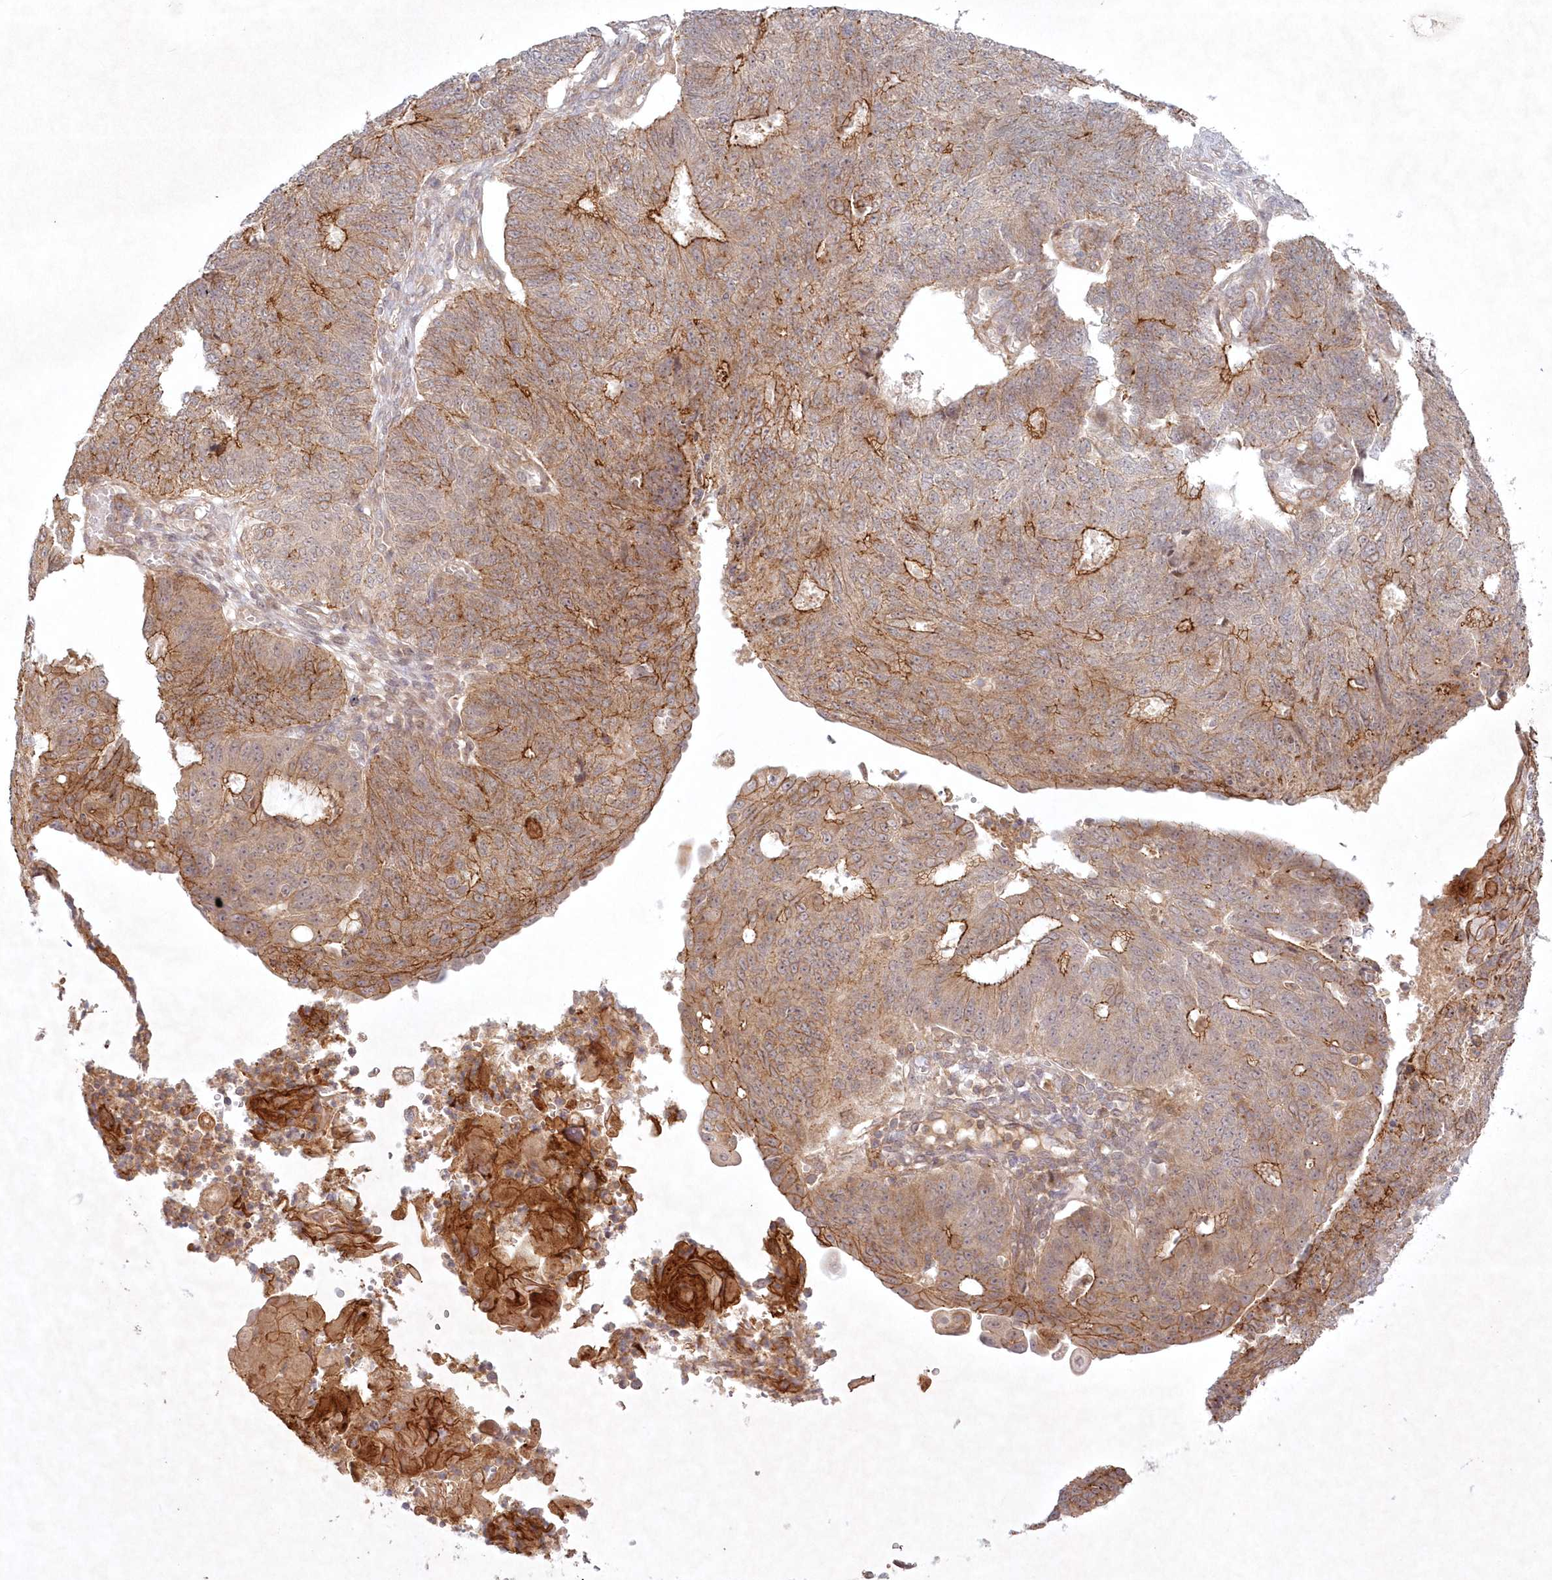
{"staining": {"intensity": "moderate", "quantity": "25%-75%", "location": "cytoplasmic/membranous"}, "tissue": "endometrial cancer", "cell_type": "Tumor cells", "image_type": "cancer", "snomed": [{"axis": "morphology", "description": "Adenocarcinoma, NOS"}, {"axis": "topography", "description": "Endometrium"}], "caption": "A brown stain highlights moderate cytoplasmic/membranous staining of a protein in endometrial adenocarcinoma tumor cells. (Brightfield microscopy of DAB IHC at high magnification).", "gene": "TOGARAM2", "patient": {"sex": "female", "age": 32}}